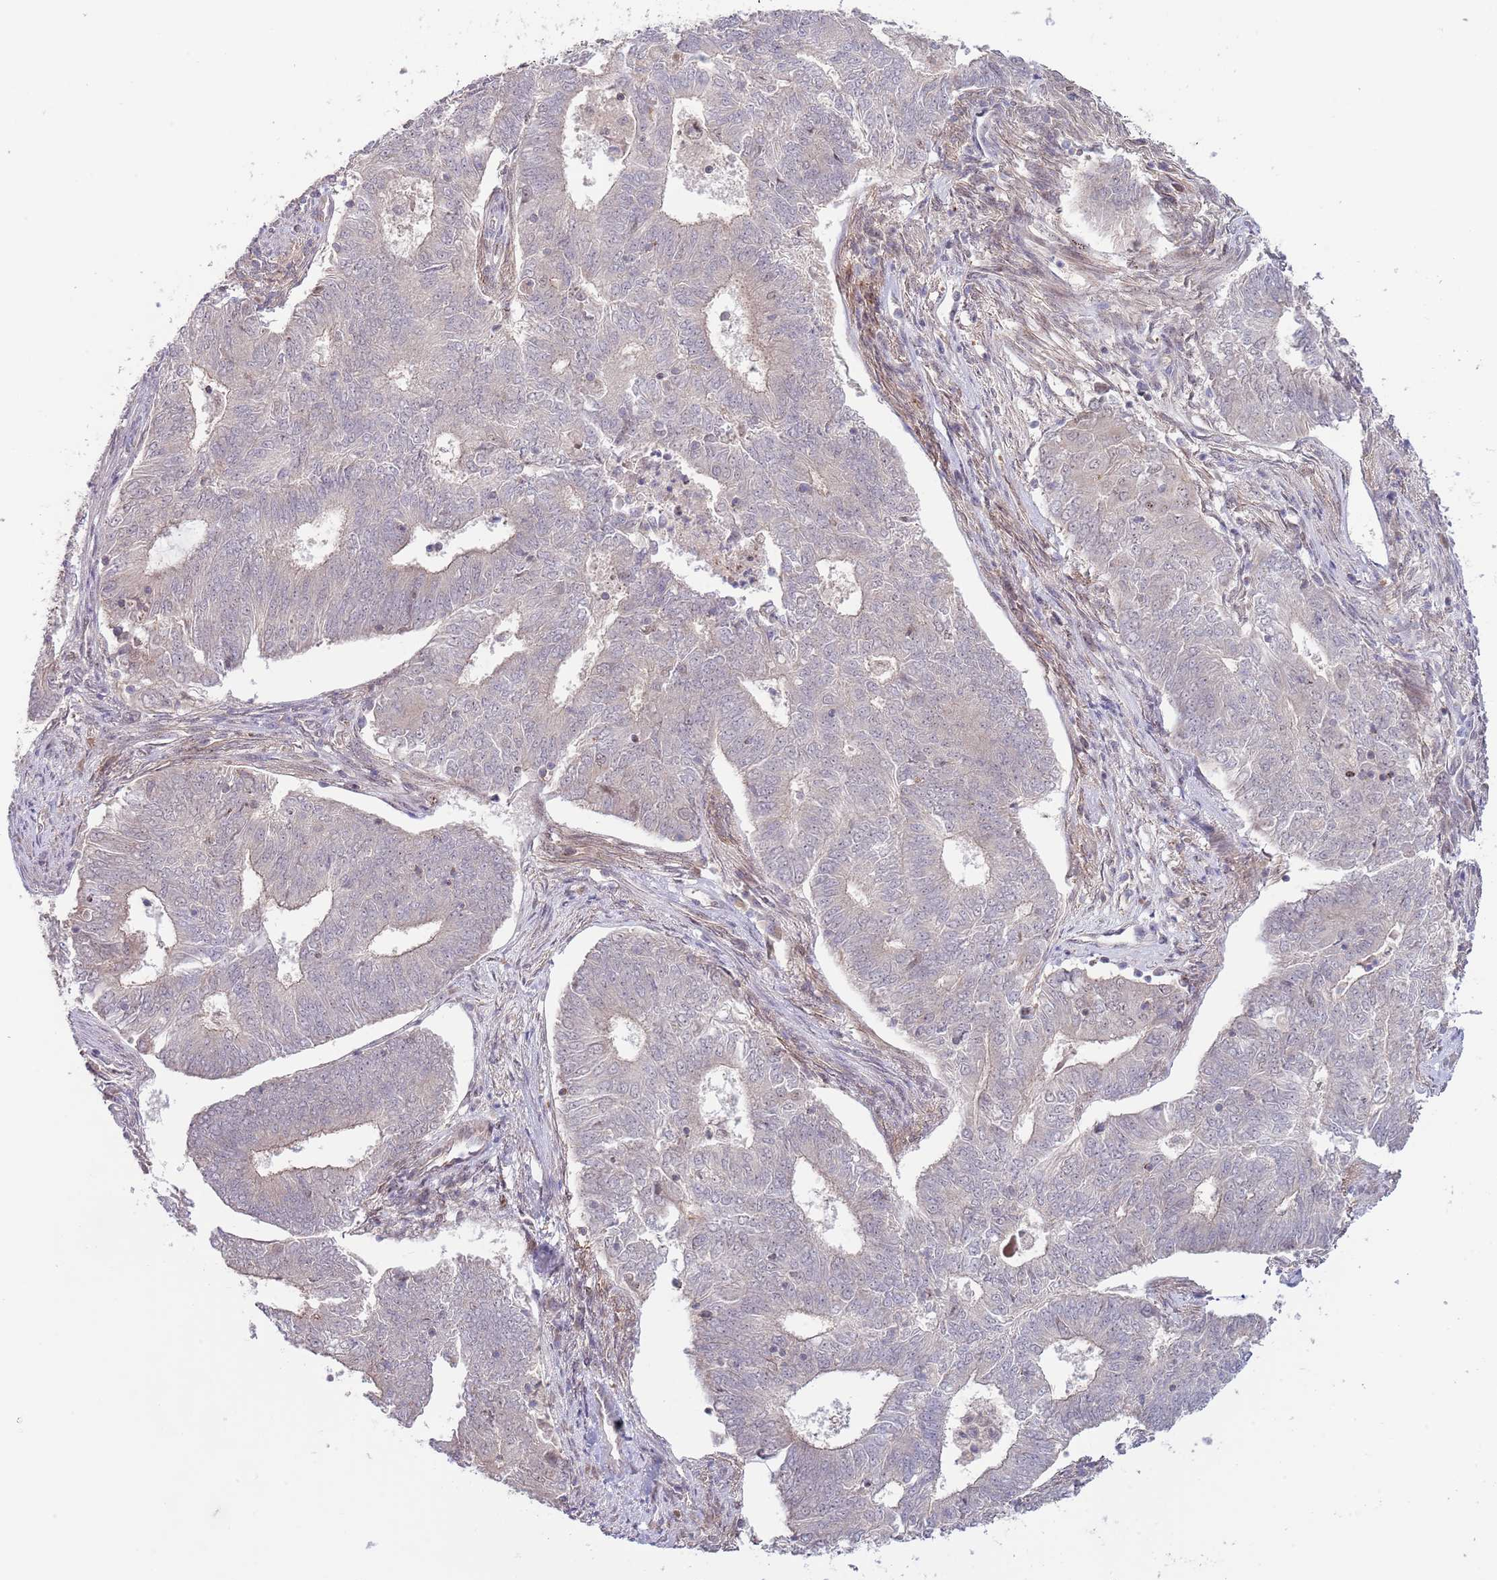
{"staining": {"intensity": "negative", "quantity": "none", "location": "none"}, "tissue": "endometrial cancer", "cell_type": "Tumor cells", "image_type": "cancer", "snomed": [{"axis": "morphology", "description": "Adenocarcinoma, NOS"}, {"axis": "topography", "description": "Endometrium"}], "caption": "Tumor cells are negative for protein expression in human endometrial cancer. (Brightfield microscopy of DAB (3,3'-diaminobenzidine) immunohistochemistry at high magnification).", "gene": "PRR16", "patient": {"sex": "female", "age": 62}}